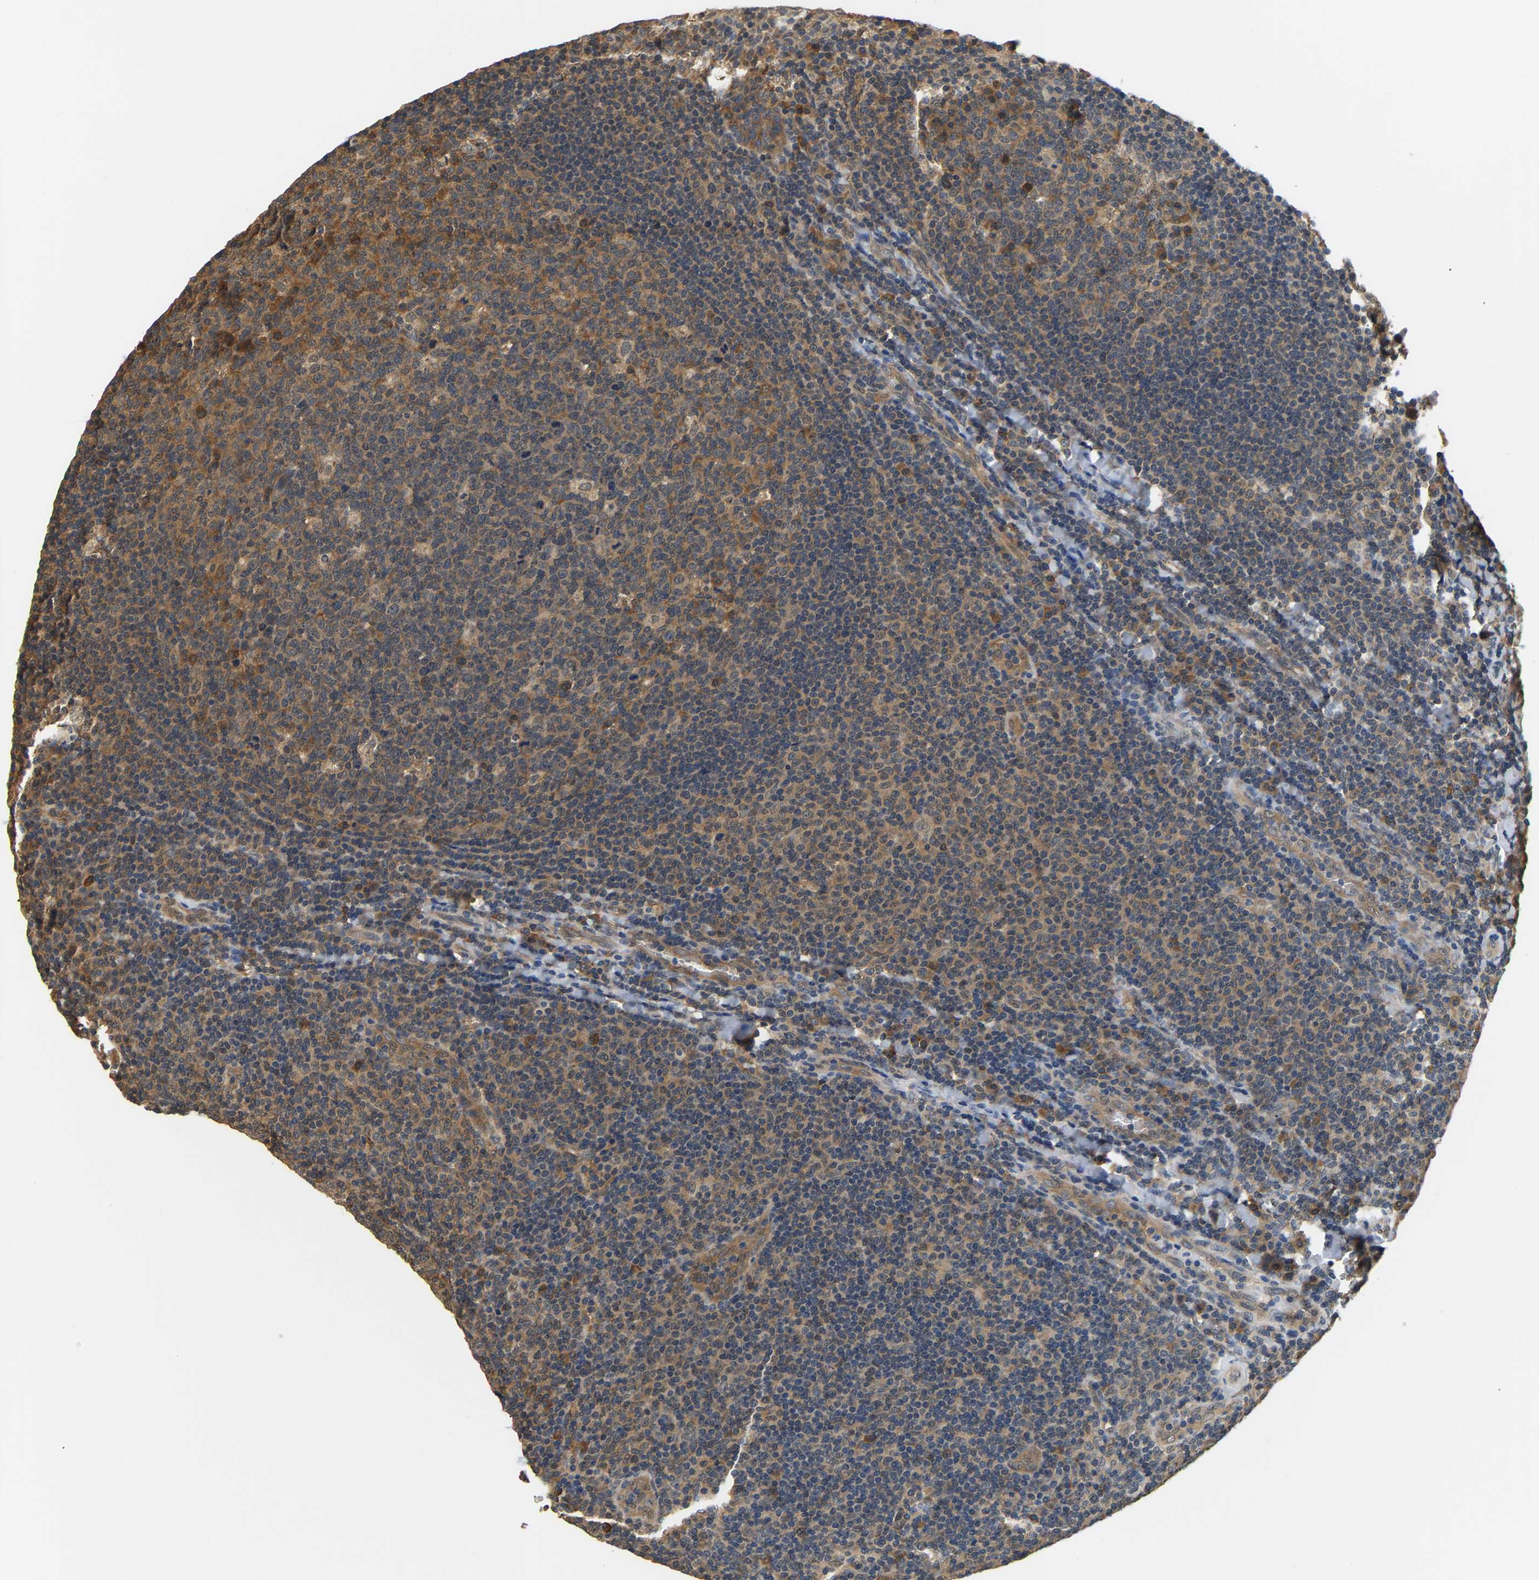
{"staining": {"intensity": "moderate", "quantity": ">75%", "location": "cytoplasmic/membranous"}, "tissue": "tonsil", "cell_type": "Germinal center cells", "image_type": "normal", "snomed": [{"axis": "morphology", "description": "Normal tissue, NOS"}, {"axis": "topography", "description": "Tonsil"}], "caption": "DAB (3,3'-diaminobenzidine) immunohistochemical staining of benign human tonsil exhibits moderate cytoplasmic/membranous protein expression in about >75% of germinal center cells.", "gene": "ARHGEF12", "patient": {"sex": "male", "age": 17}}